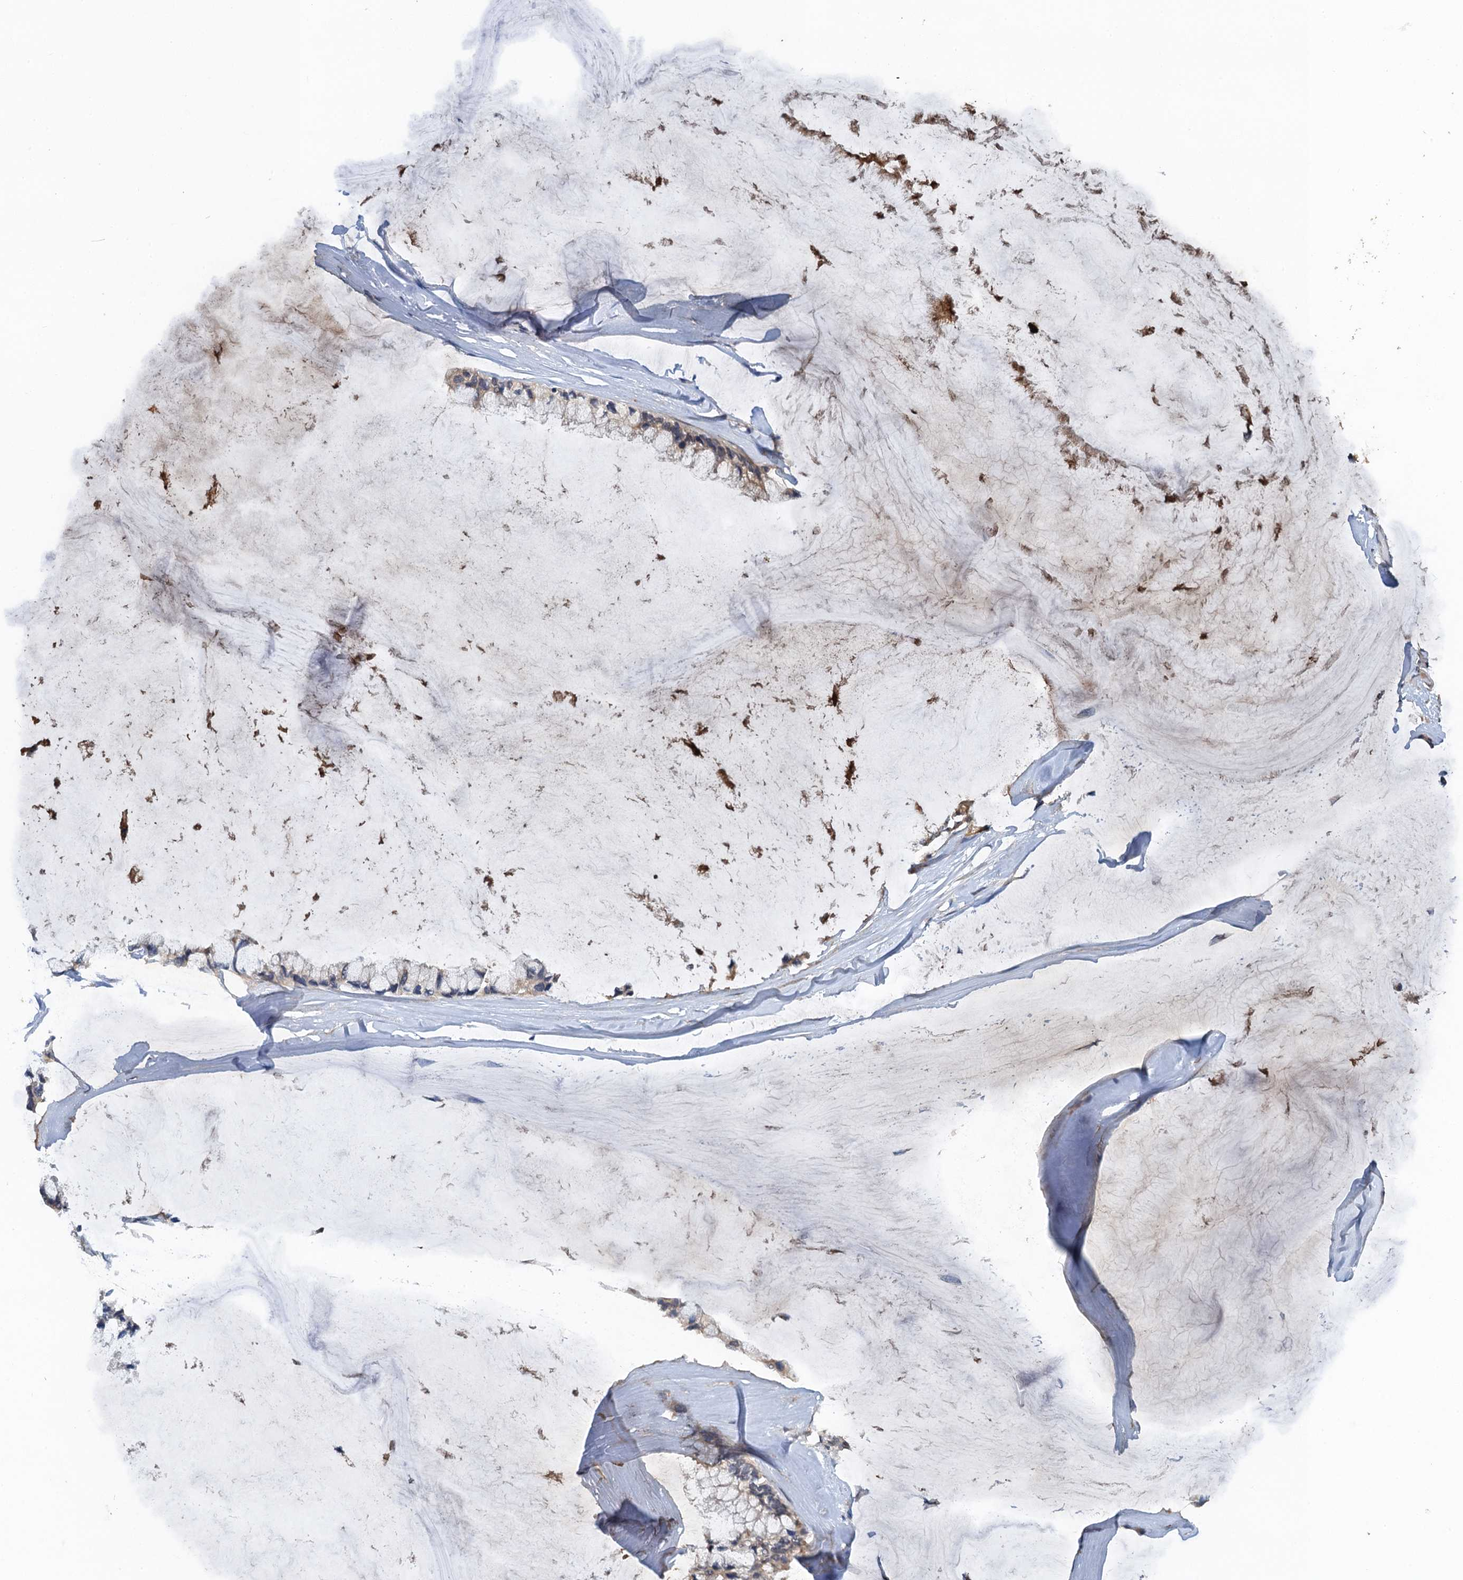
{"staining": {"intensity": "weak", "quantity": "<25%", "location": "cytoplasmic/membranous"}, "tissue": "ovarian cancer", "cell_type": "Tumor cells", "image_type": "cancer", "snomed": [{"axis": "morphology", "description": "Cystadenocarcinoma, mucinous, NOS"}, {"axis": "topography", "description": "Ovary"}], "caption": "Micrograph shows no significant protein positivity in tumor cells of ovarian mucinous cystadenocarcinoma.", "gene": "HAPLN3", "patient": {"sex": "female", "age": 39}}